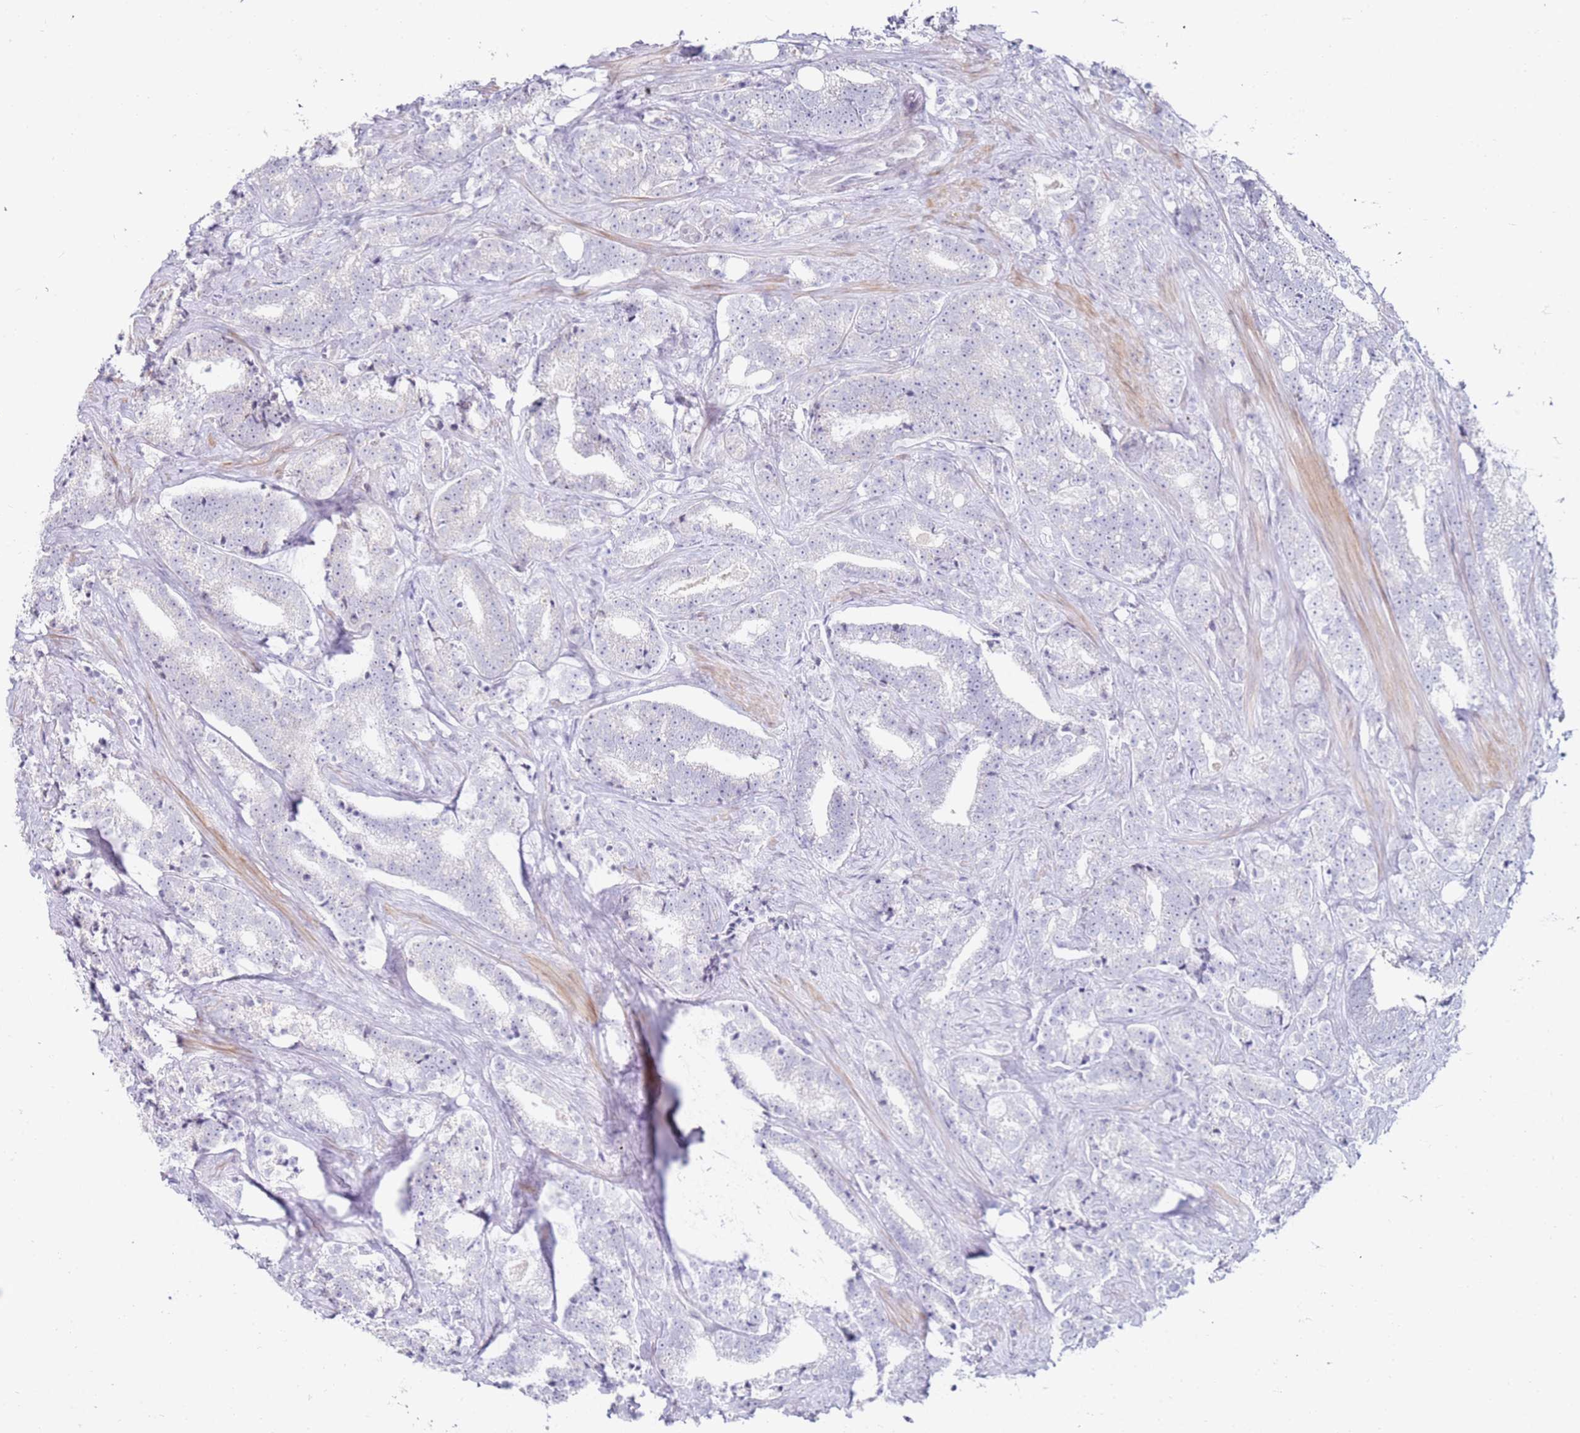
{"staining": {"intensity": "negative", "quantity": "none", "location": "none"}, "tissue": "prostate cancer", "cell_type": "Tumor cells", "image_type": "cancer", "snomed": [{"axis": "morphology", "description": "Adenocarcinoma, High grade"}, {"axis": "topography", "description": "Prostate"}], "caption": "A histopathology image of prostate cancer (high-grade adenocarcinoma) stained for a protein displays no brown staining in tumor cells.", "gene": "RARS2", "patient": {"sex": "male", "age": 67}}